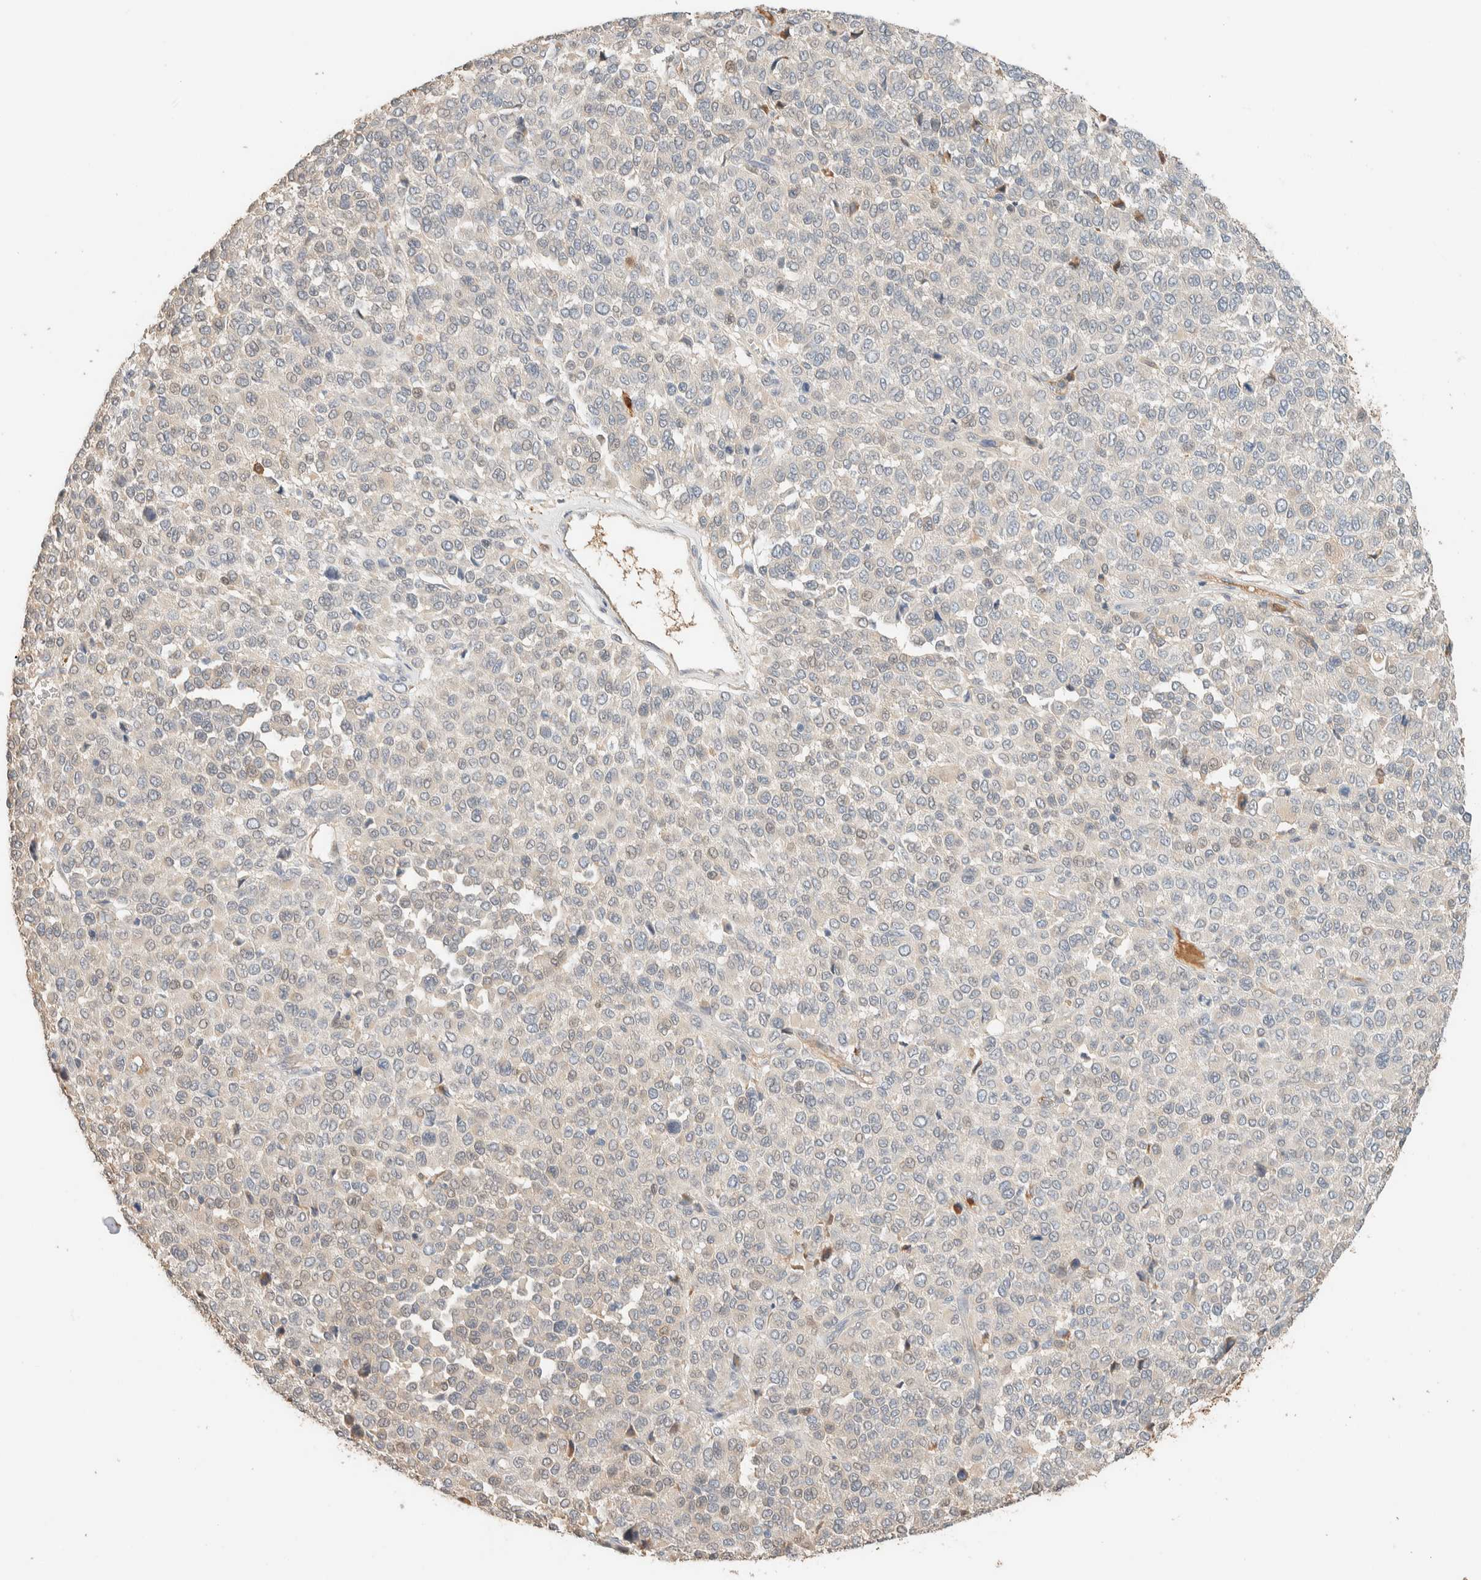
{"staining": {"intensity": "weak", "quantity": "<25%", "location": "nuclear"}, "tissue": "melanoma", "cell_type": "Tumor cells", "image_type": "cancer", "snomed": [{"axis": "morphology", "description": "Malignant melanoma, Metastatic site"}, {"axis": "topography", "description": "Pancreas"}], "caption": "Tumor cells show no significant staining in malignant melanoma (metastatic site). Nuclei are stained in blue.", "gene": "SETD4", "patient": {"sex": "female", "age": 30}}